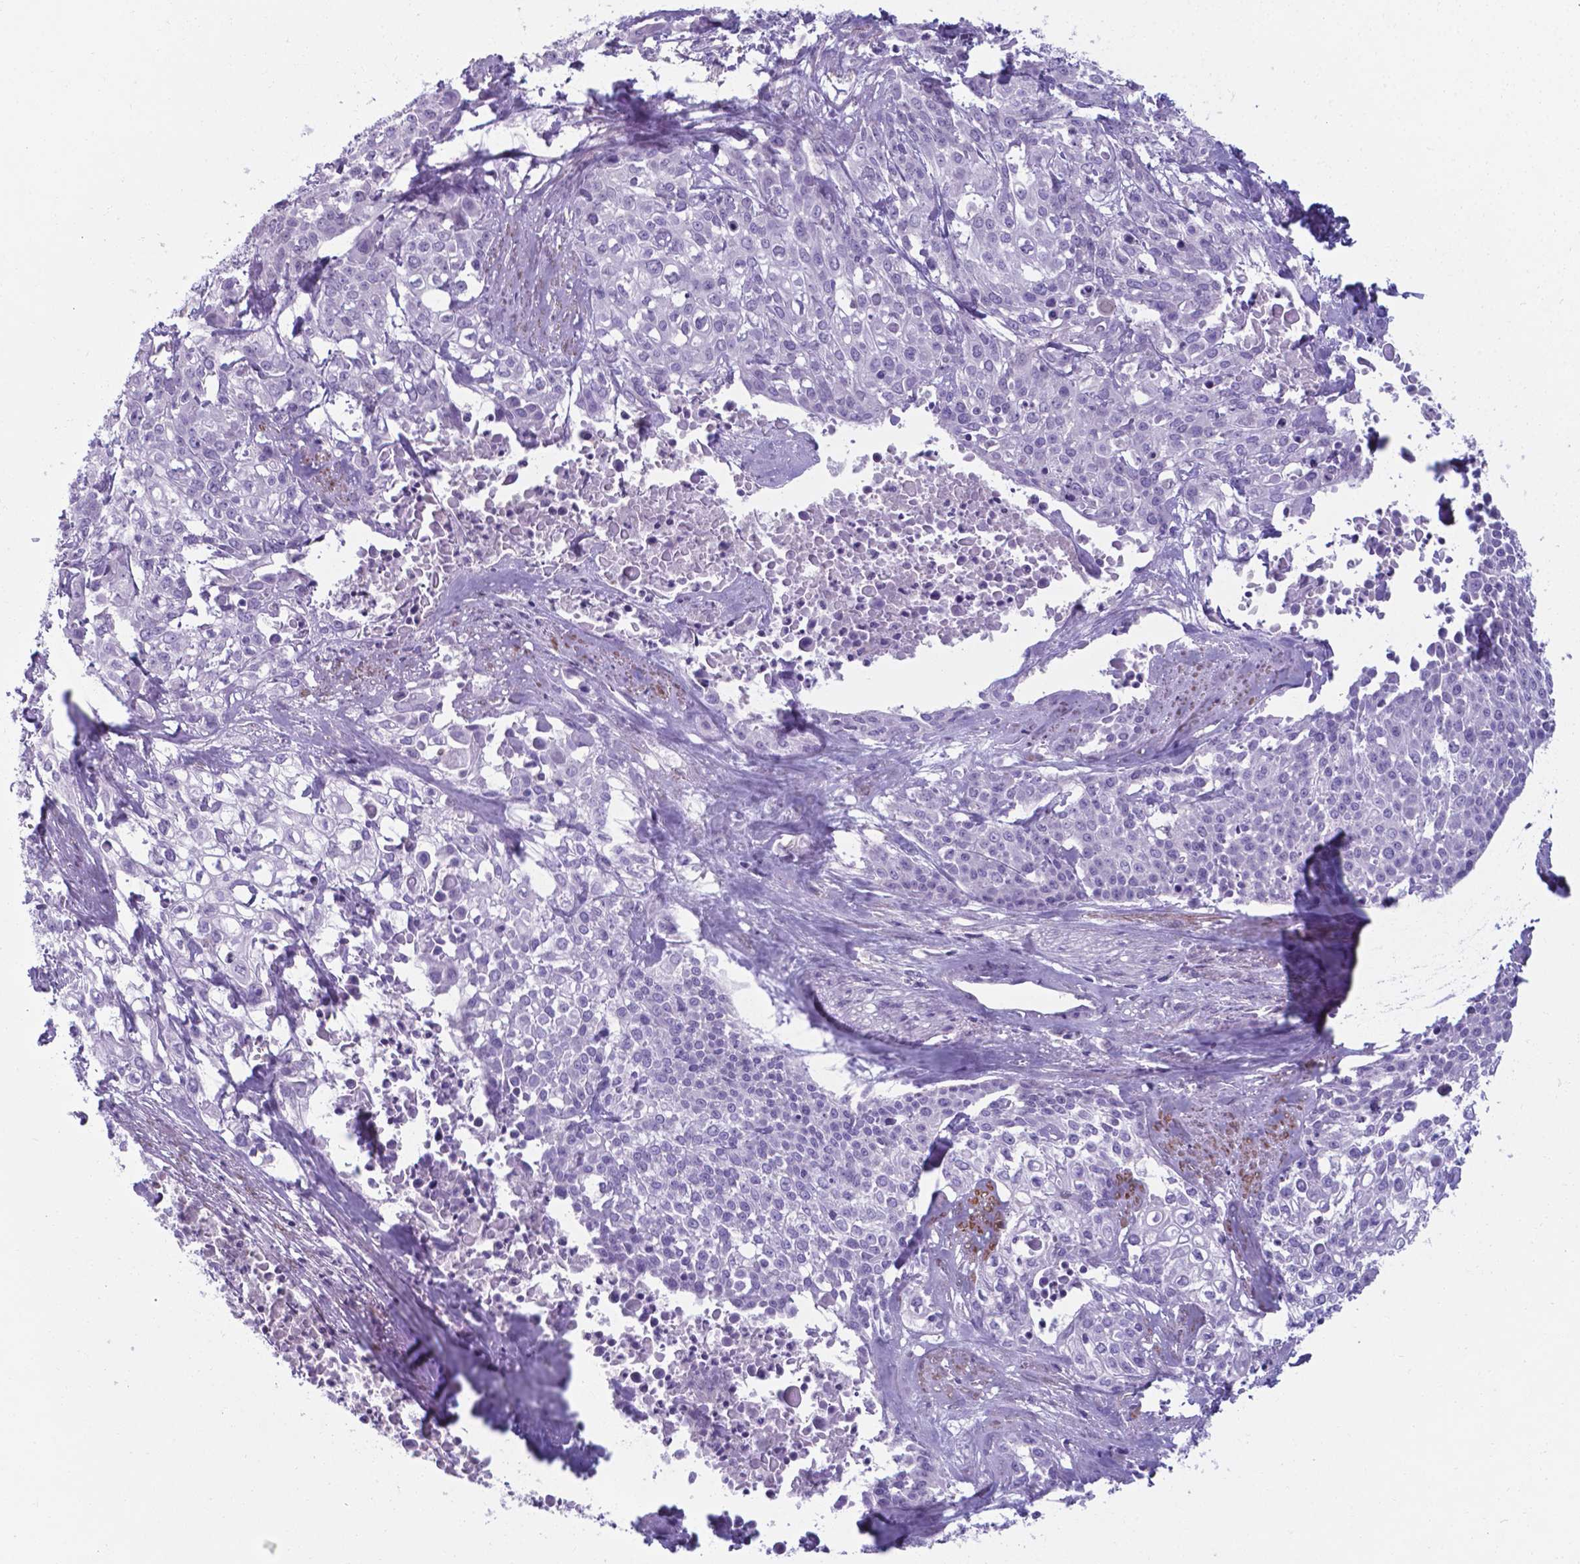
{"staining": {"intensity": "negative", "quantity": "none", "location": "none"}, "tissue": "cervical cancer", "cell_type": "Tumor cells", "image_type": "cancer", "snomed": [{"axis": "morphology", "description": "Squamous cell carcinoma, NOS"}, {"axis": "topography", "description": "Cervix"}], "caption": "Cervical squamous cell carcinoma was stained to show a protein in brown. There is no significant positivity in tumor cells.", "gene": "AP5B1", "patient": {"sex": "female", "age": 39}}